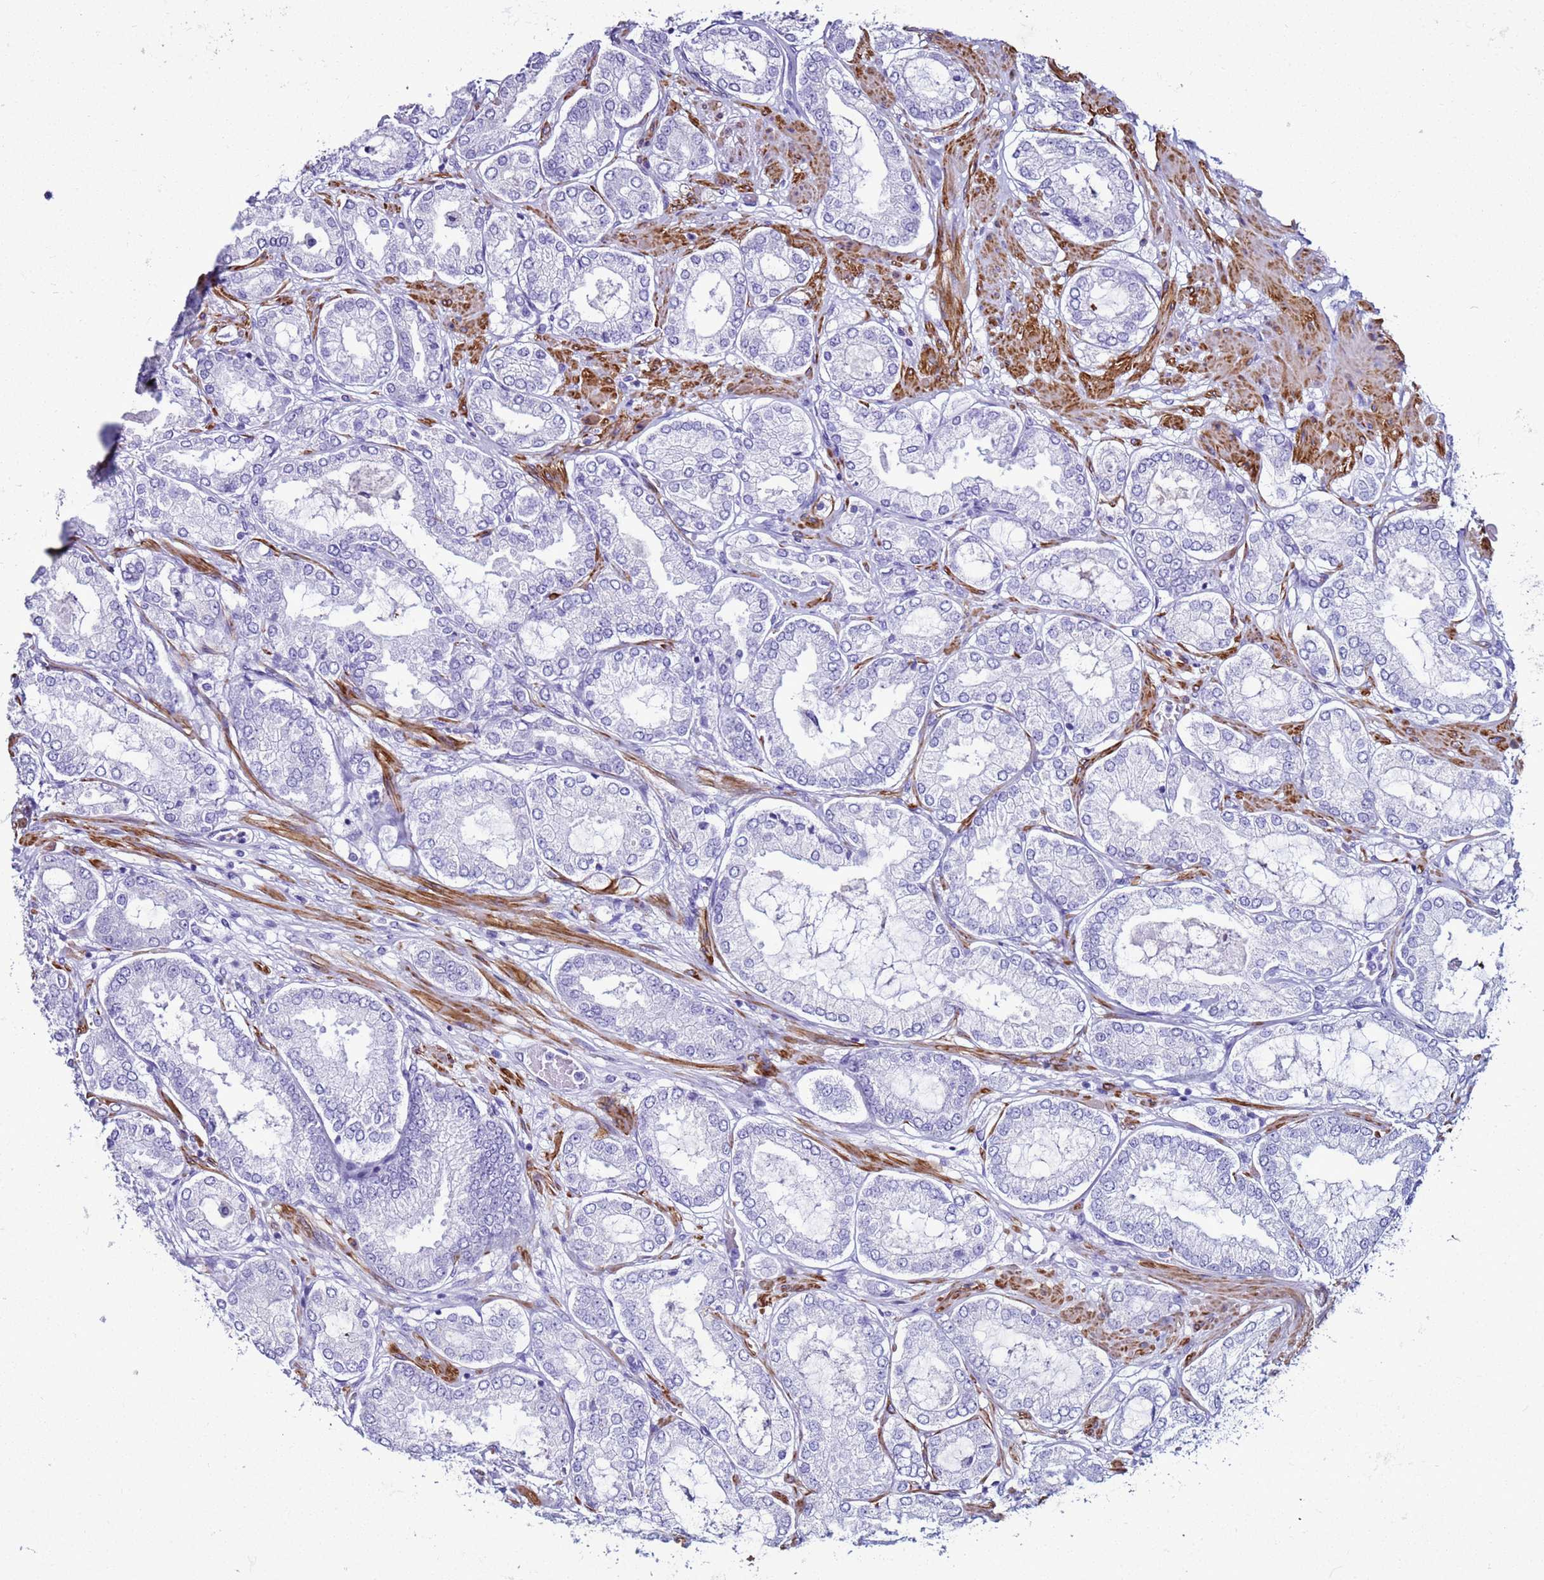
{"staining": {"intensity": "negative", "quantity": "none", "location": "none"}, "tissue": "prostate cancer", "cell_type": "Tumor cells", "image_type": "cancer", "snomed": [{"axis": "morphology", "description": "Adenocarcinoma, High grade"}, {"axis": "topography", "description": "Prostate"}], "caption": "Tumor cells are negative for brown protein staining in prostate cancer.", "gene": "LCMT1", "patient": {"sex": "male", "age": 68}}